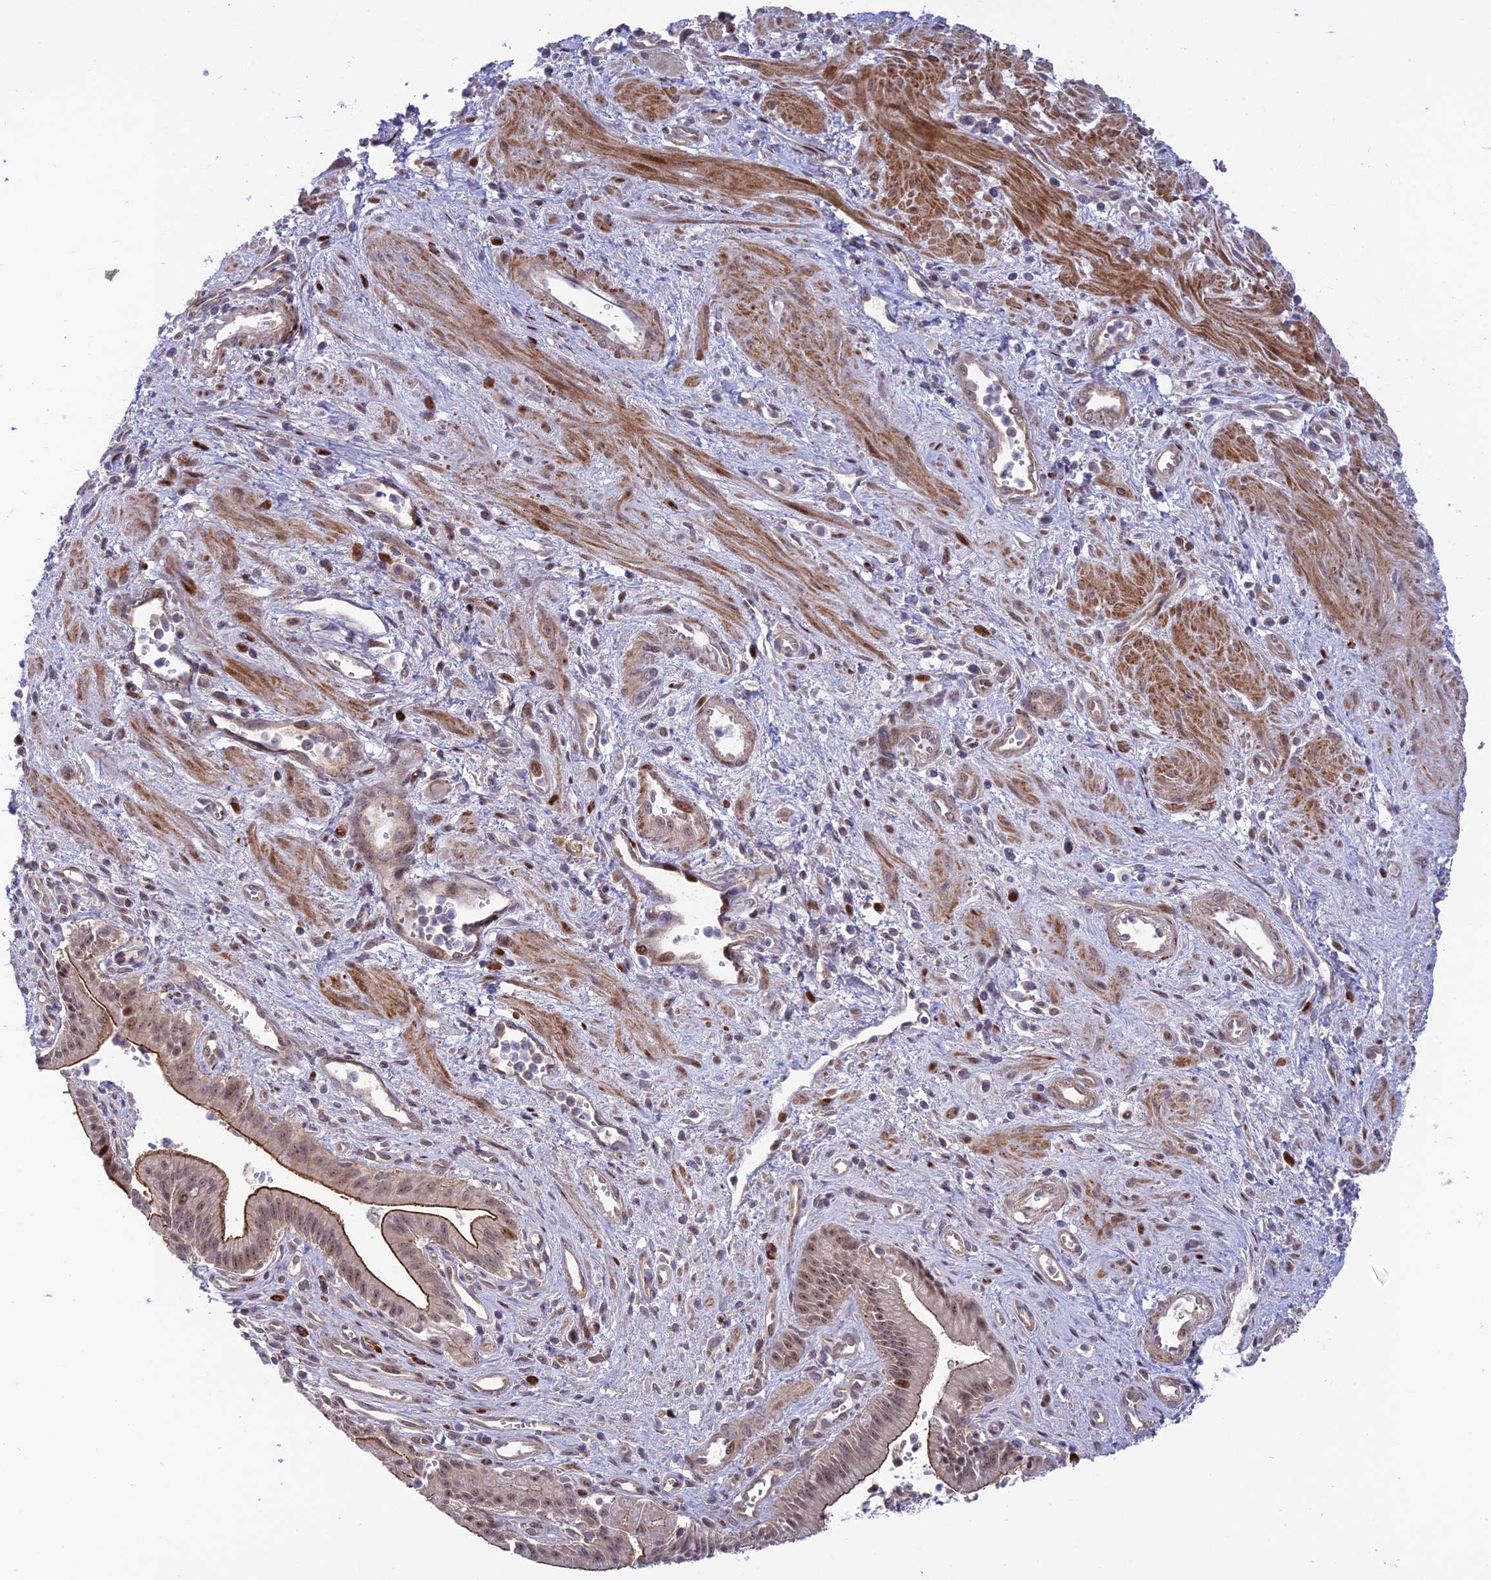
{"staining": {"intensity": "moderate", "quantity": ">75%", "location": "cytoplasmic/membranous,nuclear"}, "tissue": "pancreatic cancer", "cell_type": "Tumor cells", "image_type": "cancer", "snomed": [{"axis": "morphology", "description": "Adenocarcinoma, NOS"}, {"axis": "topography", "description": "Pancreas"}], "caption": "About >75% of tumor cells in human adenocarcinoma (pancreatic) demonstrate moderate cytoplasmic/membranous and nuclear protein positivity as visualized by brown immunohistochemical staining.", "gene": "ZNF584", "patient": {"sex": "male", "age": 78}}